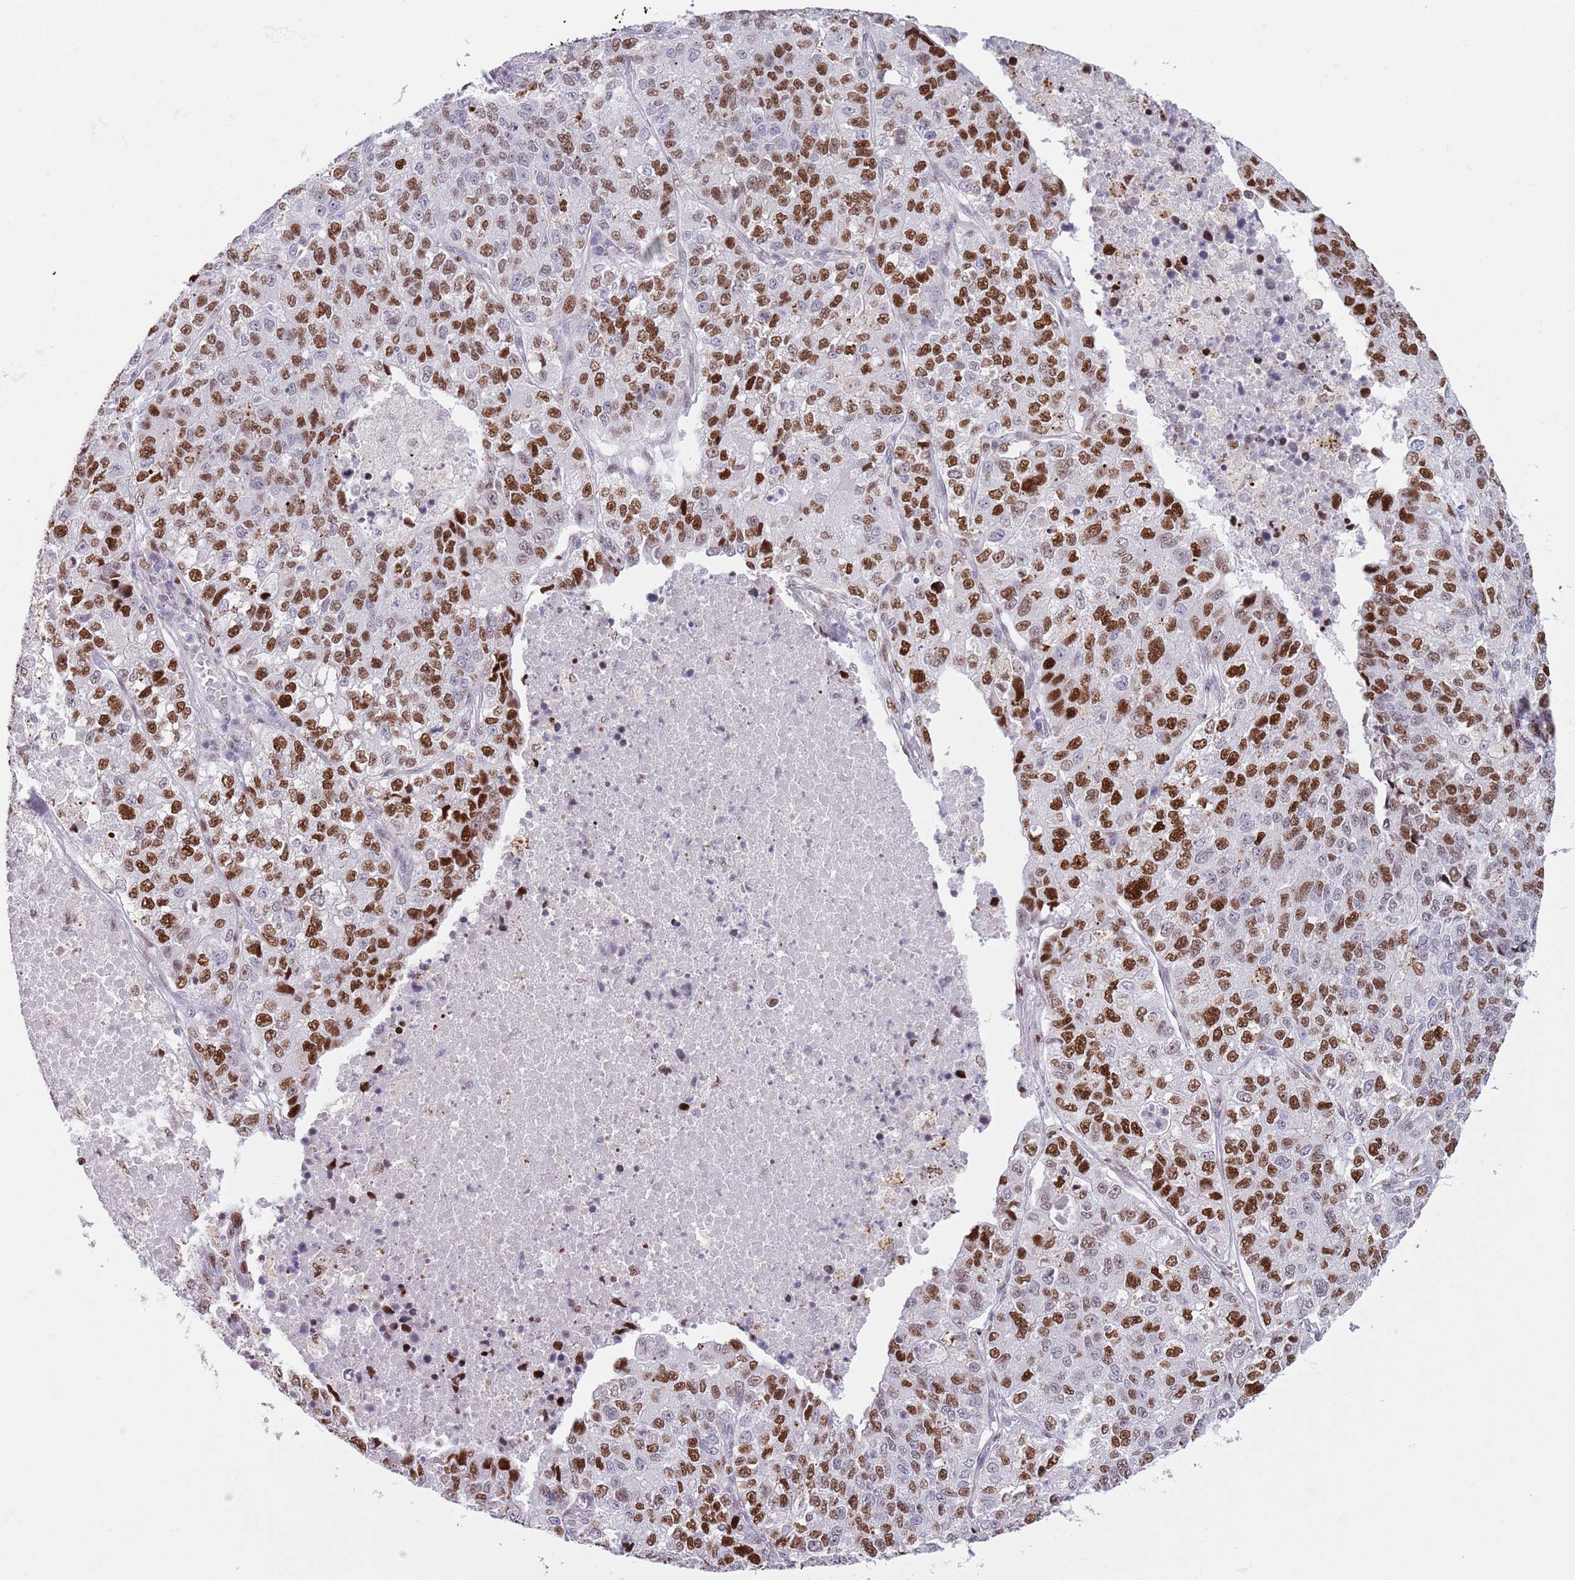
{"staining": {"intensity": "strong", "quantity": ">75%", "location": "nuclear"}, "tissue": "lung cancer", "cell_type": "Tumor cells", "image_type": "cancer", "snomed": [{"axis": "morphology", "description": "Adenocarcinoma, NOS"}, {"axis": "topography", "description": "Lung"}], "caption": "Immunohistochemistry staining of adenocarcinoma (lung), which exhibits high levels of strong nuclear expression in about >75% of tumor cells indicating strong nuclear protein positivity. The staining was performed using DAB (3,3'-diaminobenzidine) (brown) for protein detection and nuclei were counterstained in hematoxylin (blue).", "gene": "MFSD10", "patient": {"sex": "male", "age": 49}}